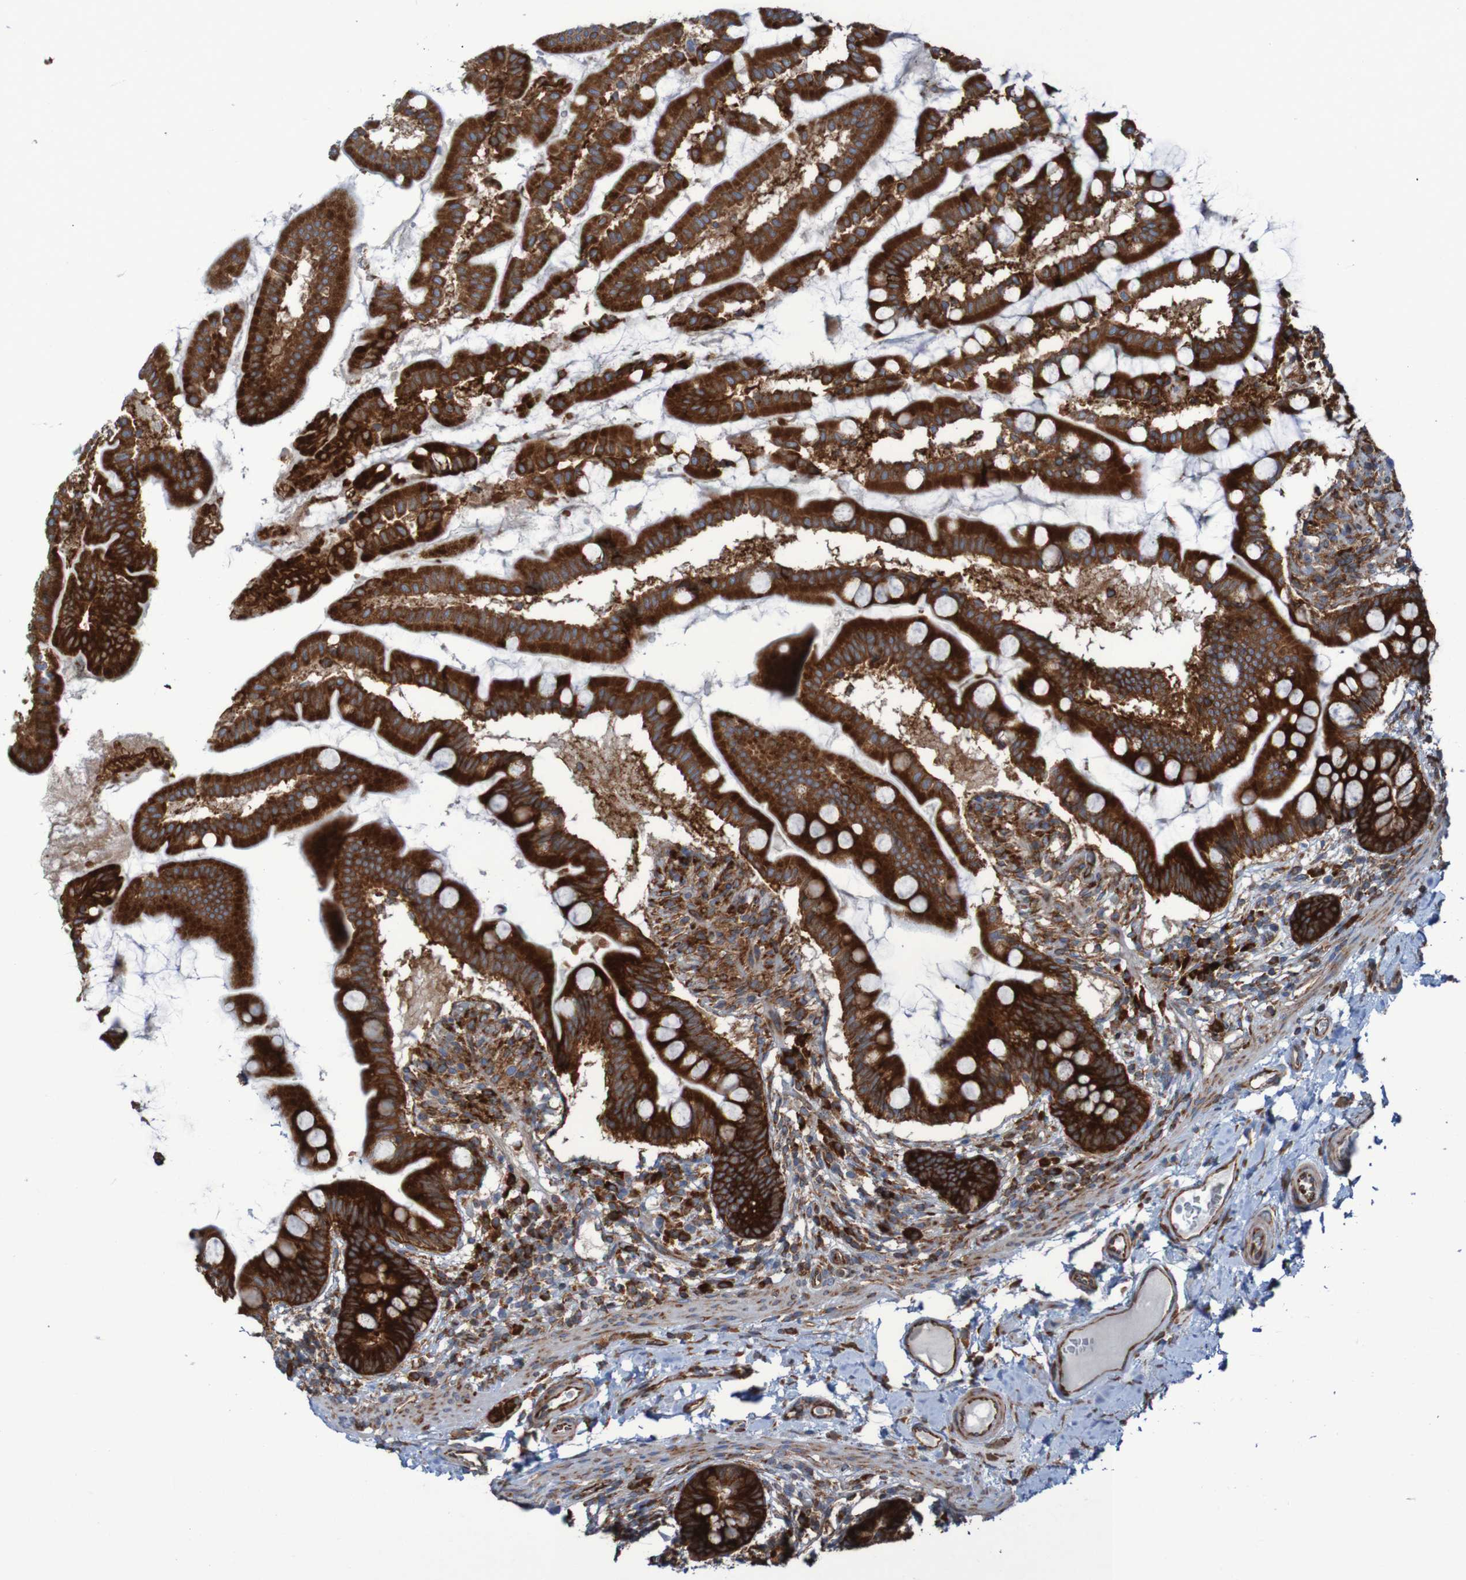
{"staining": {"intensity": "strong", "quantity": ">75%", "location": "cytoplasmic/membranous"}, "tissue": "small intestine", "cell_type": "Glandular cells", "image_type": "normal", "snomed": [{"axis": "morphology", "description": "Normal tissue, NOS"}, {"axis": "topography", "description": "Small intestine"}], "caption": "IHC histopathology image of benign small intestine stained for a protein (brown), which displays high levels of strong cytoplasmic/membranous expression in about >75% of glandular cells.", "gene": "RPL10", "patient": {"sex": "female", "age": 56}}